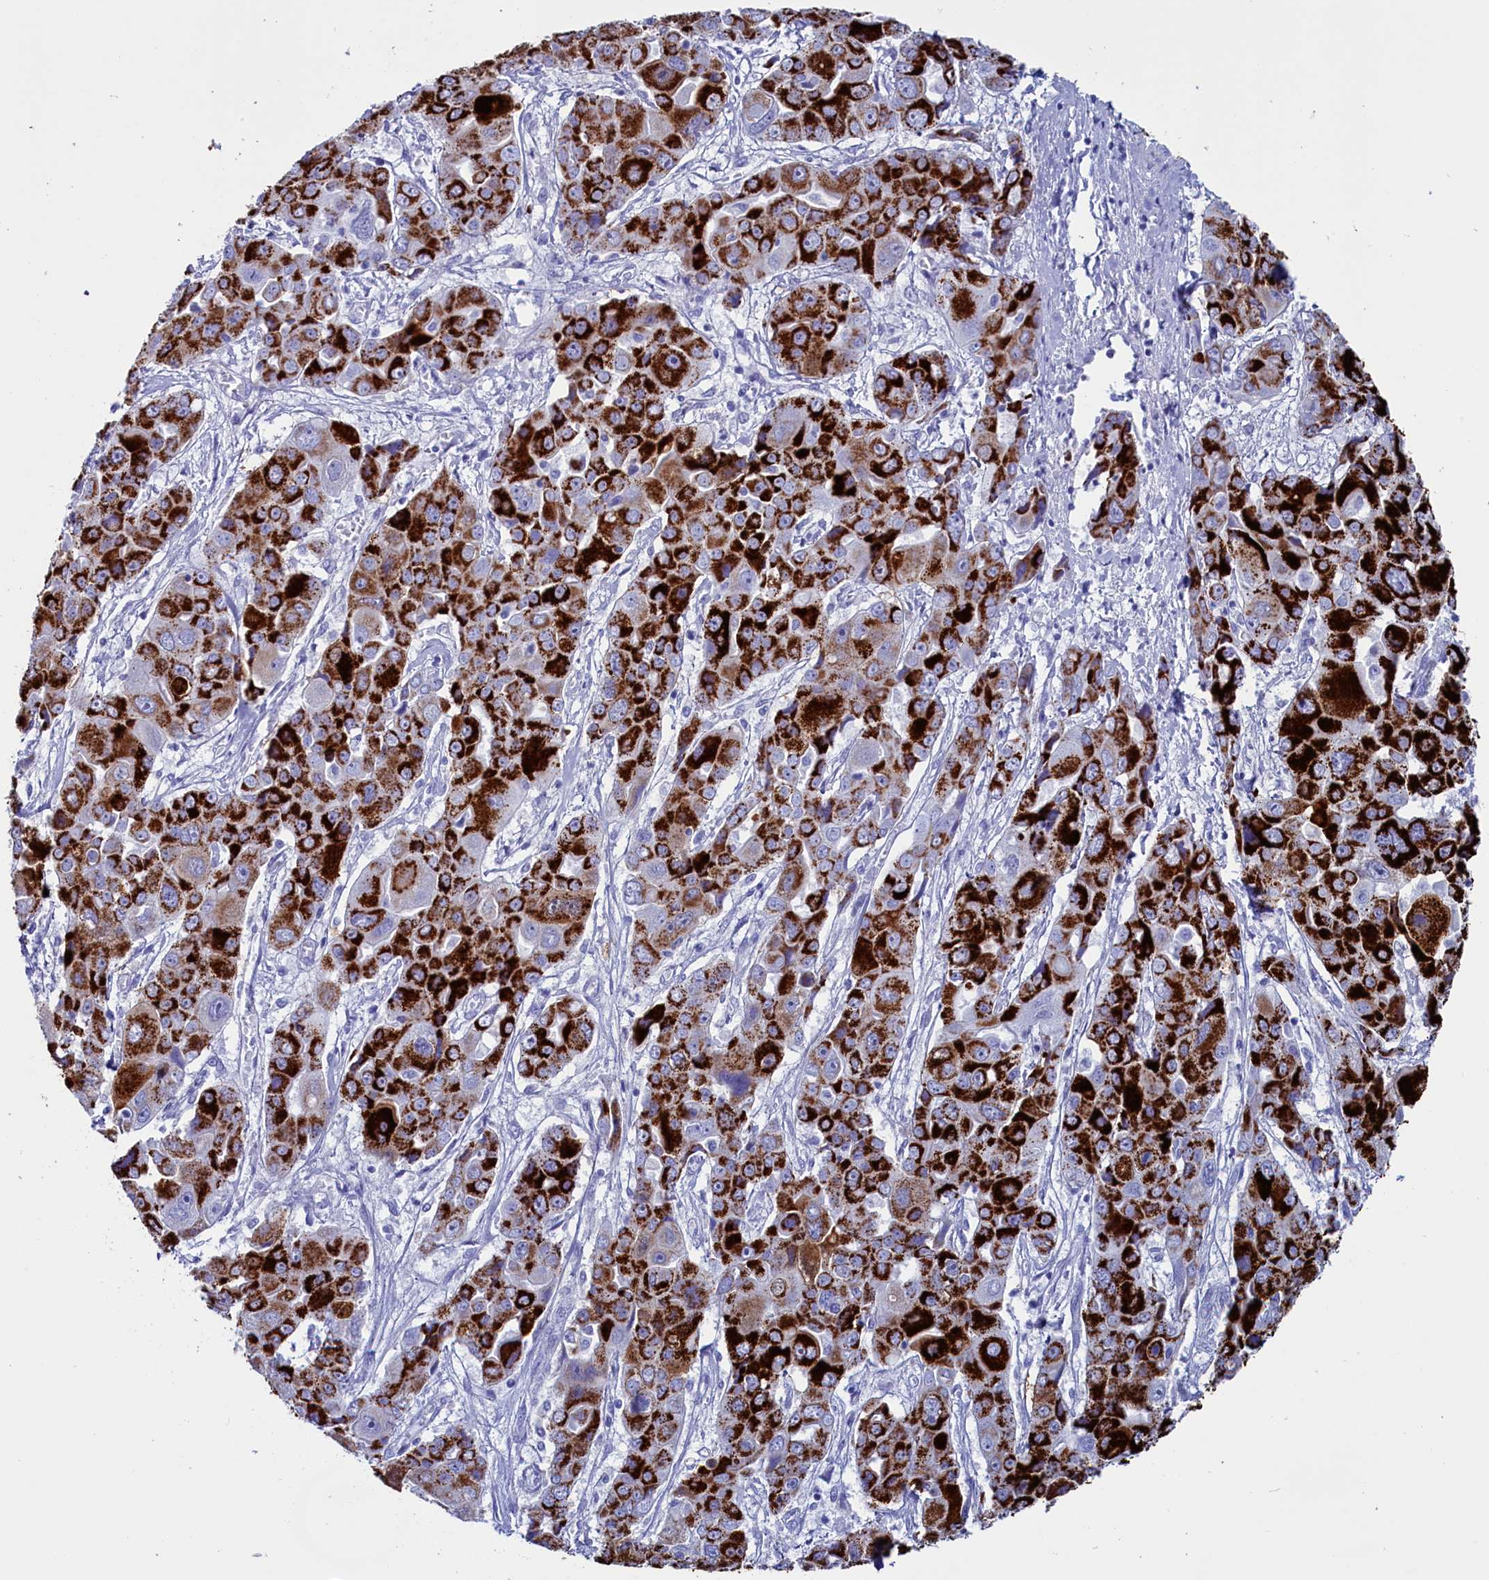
{"staining": {"intensity": "strong", "quantity": ">75%", "location": "cytoplasmic/membranous"}, "tissue": "liver cancer", "cell_type": "Tumor cells", "image_type": "cancer", "snomed": [{"axis": "morphology", "description": "Cholangiocarcinoma"}, {"axis": "topography", "description": "Liver"}], "caption": "About >75% of tumor cells in liver cancer (cholangiocarcinoma) reveal strong cytoplasmic/membranous protein expression as visualized by brown immunohistochemical staining.", "gene": "ANKRD29", "patient": {"sex": "male", "age": 67}}